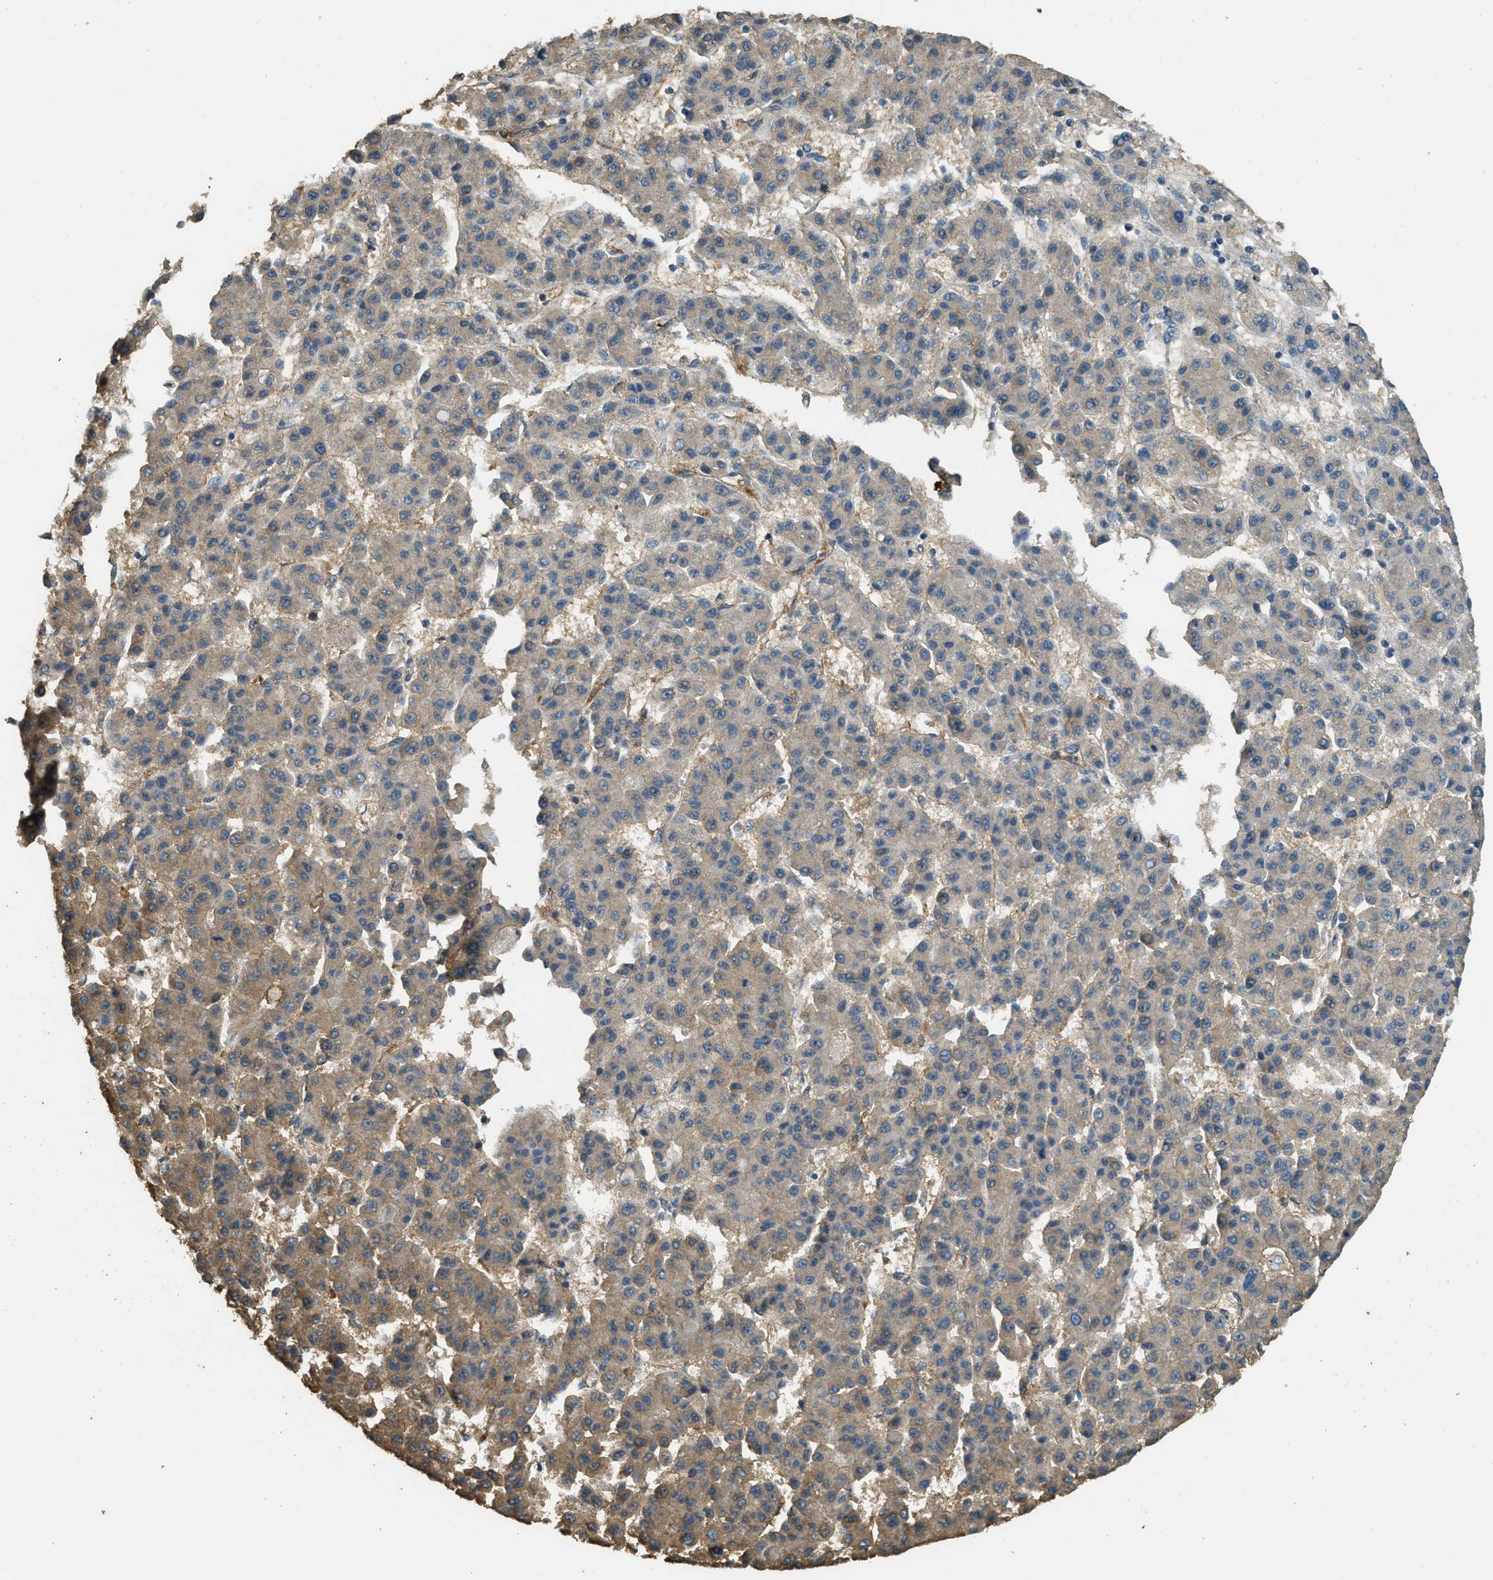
{"staining": {"intensity": "weak", "quantity": ">75%", "location": "cytoplasmic/membranous"}, "tissue": "liver cancer", "cell_type": "Tumor cells", "image_type": "cancer", "snomed": [{"axis": "morphology", "description": "Carcinoma, Hepatocellular, NOS"}, {"axis": "topography", "description": "Liver"}], "caption": "A brown stain labels weak cytoplasmic/membranous expression of a protein in liver cancer tumor cells. The staining was performed using DAB, with brown indicating positive protein expression. Nuclei are stained blue with hematoxylin.", "gene": "CD276", "patient": {"sex": "male", "age": 70}}